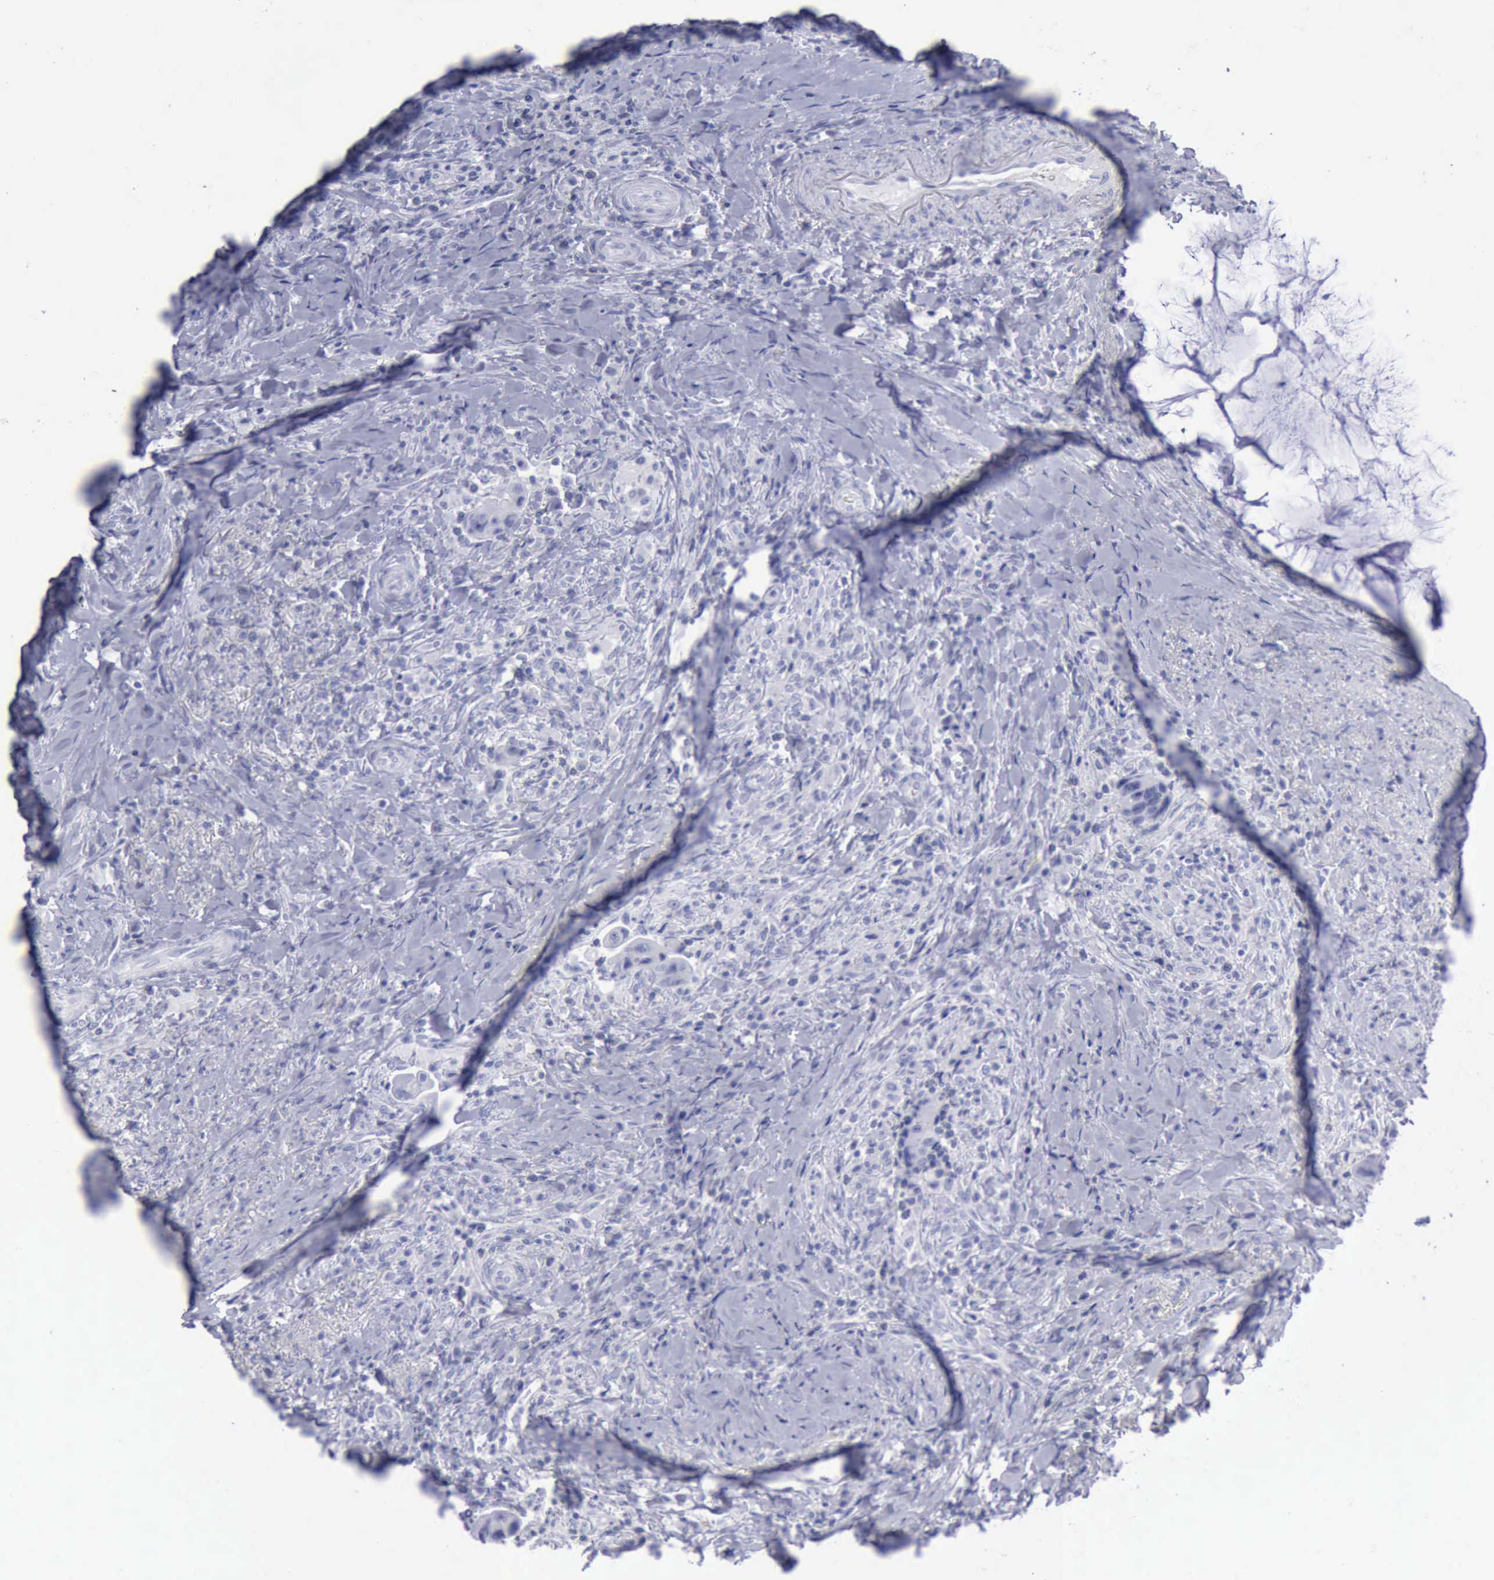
{"staining": {"intensity": "negative", "quantity": "none", "location": "none"}, "tissue": "colorectal cancer", "cell_type": "Tumor cells", "image_type": "cancer", "snomed": [{"axis": "morphology", "description": "Adenocarcinoma, NOS"}, {"axis": "topography", "description": "Rectum"}], "caption": "Immunohistochemical staining of human colorectal adenocarcinoma displays no significant positivity in tumor cells.", "gene": "KRT13", "patient": {"sex": "female", "age": 71}}